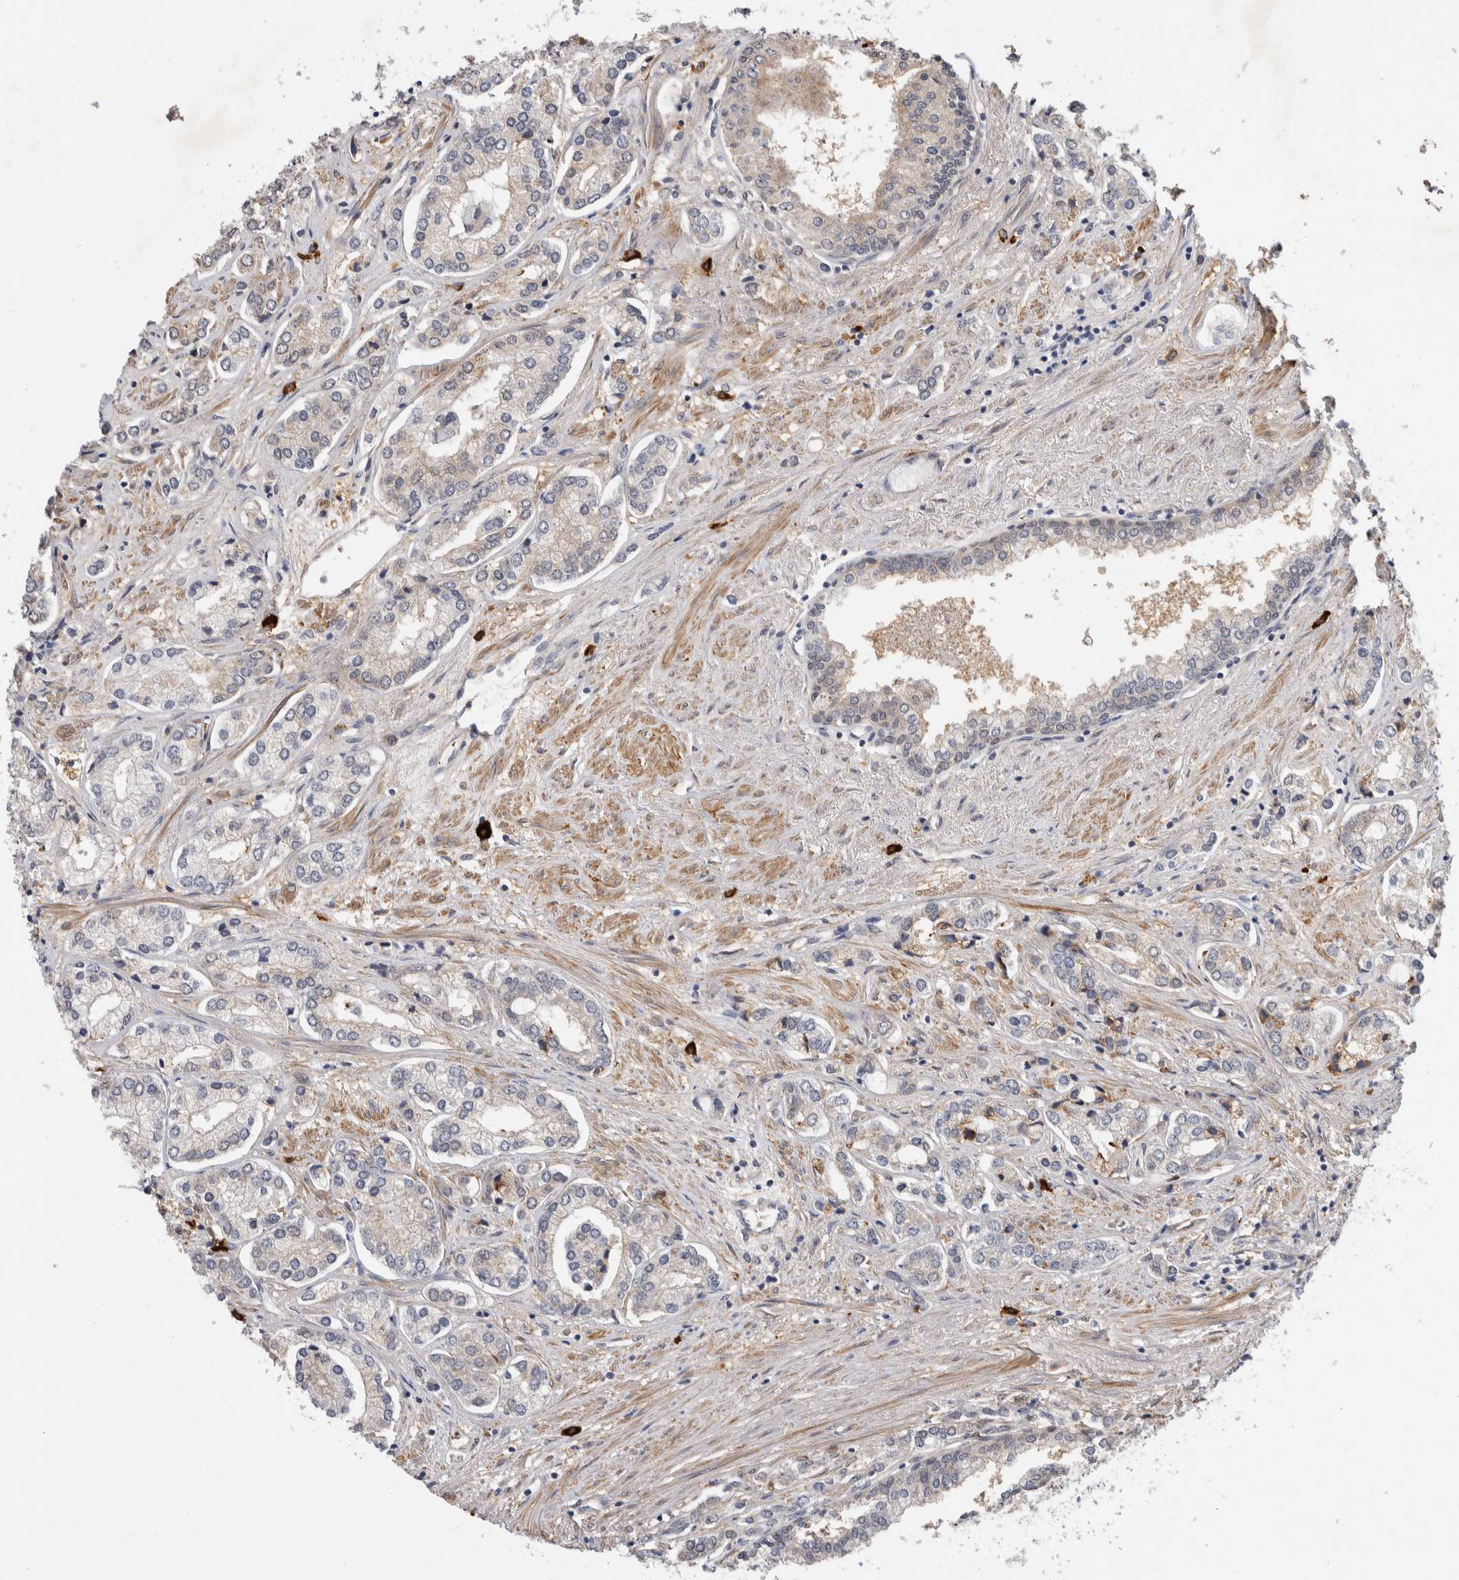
{"staining": {"intensity": "negative", "quantity": "none", "location": "none"}, "tissue": "prostate cancer", "cell_type": "Tumor cells", "image_type": "cancer", "snomed": [{"axis": "morphology", "description": "Adenocarcinoma, High grade"}, {"axis": "topography", "description": "Prostate"}], "caption": "The photomicrograph displays no significant expression in tumor cells of prostate cancer.", "gene": "PGM1", "patient": {"sex": "male", "age": 66}}